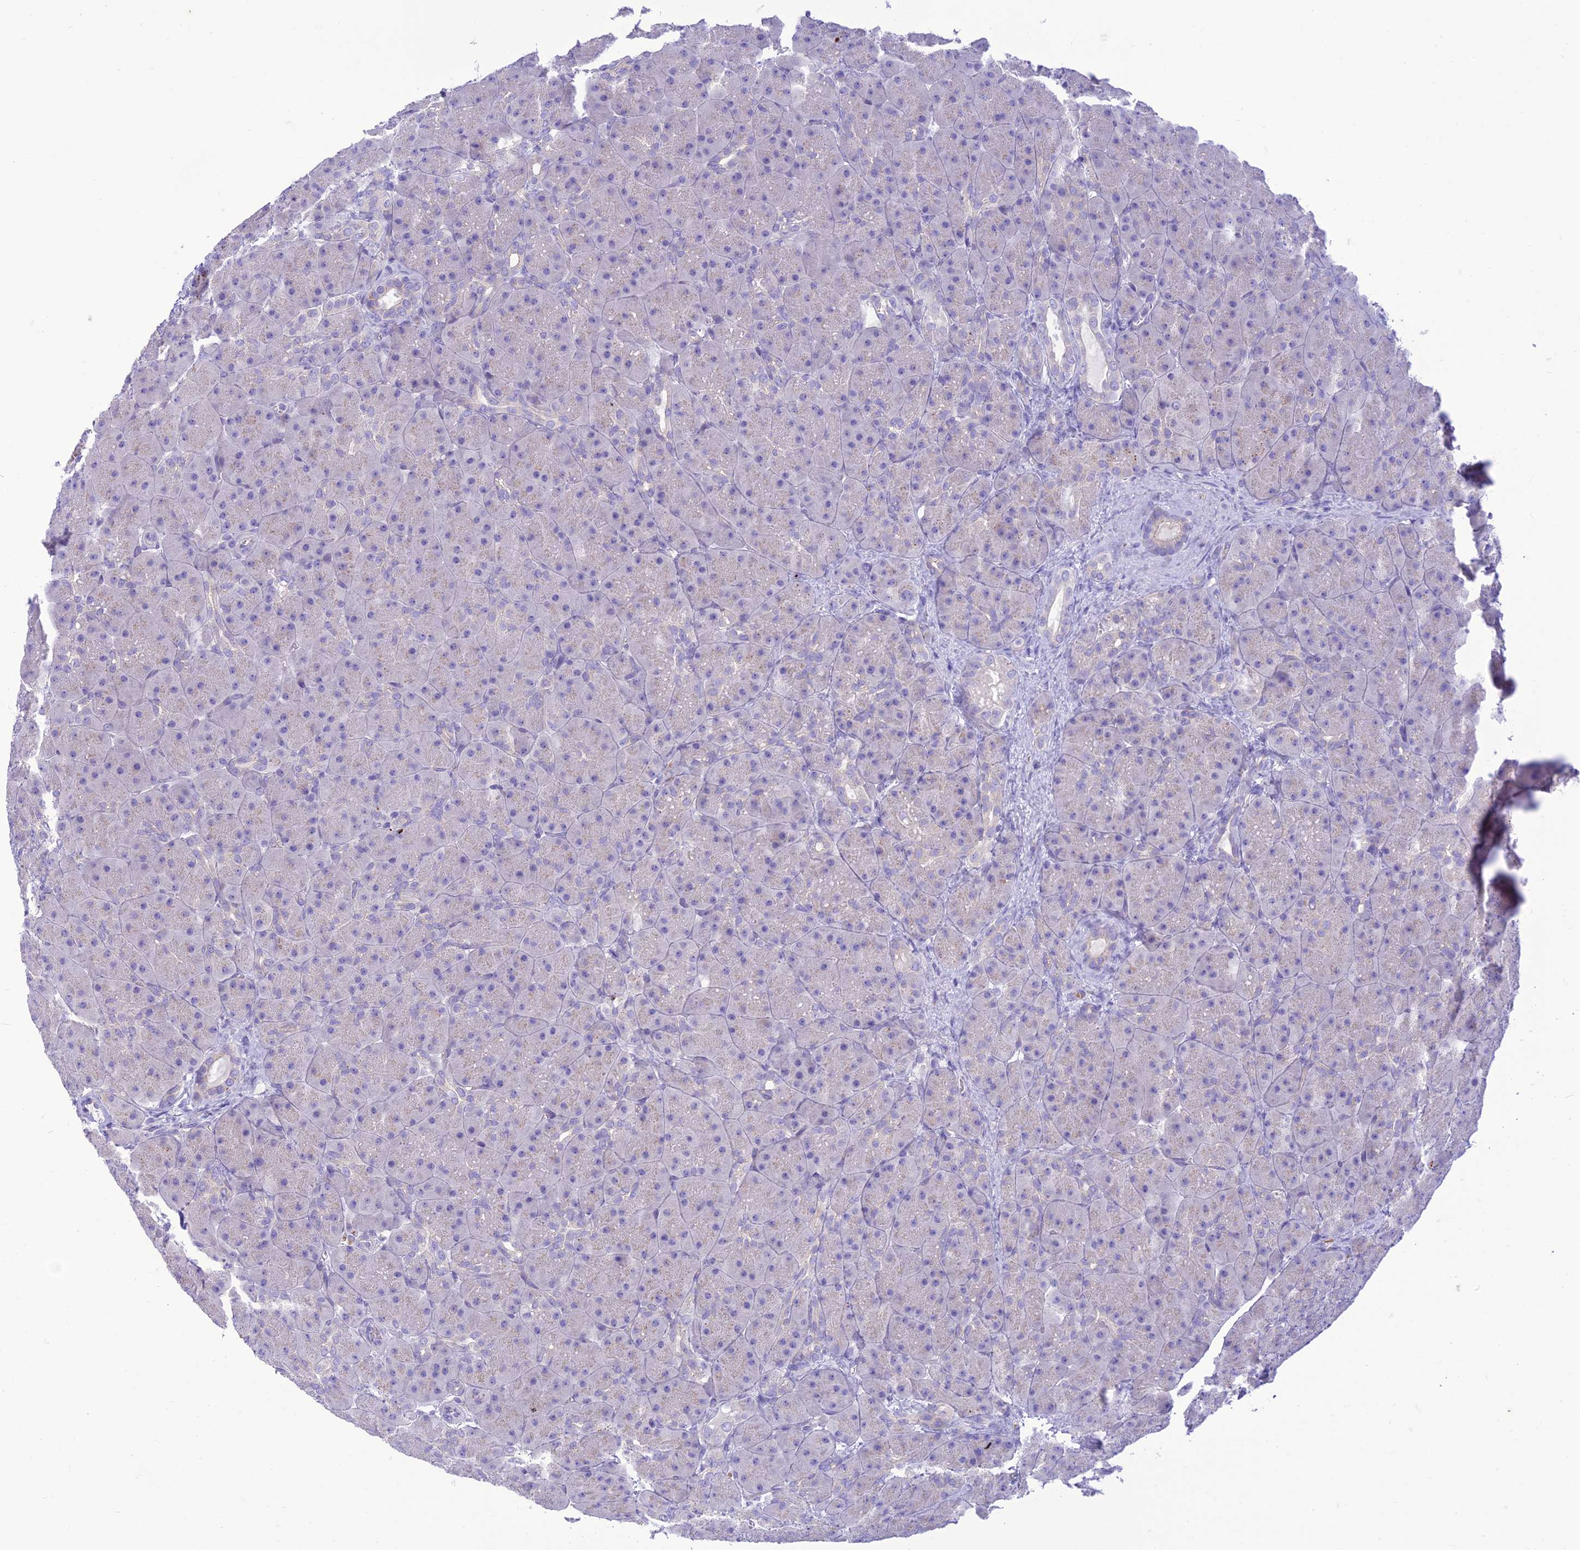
{"staining": {"intensity": "negative", "quantity": "none", "location": "none"}, "tissue": "pancreas", "cell_type": "Exocrine glandular cells", "image_type": "normal", "snomed": [{"axis": "morphology", "description": "Normal tissue, NOS"}, {"axis": "topography", "description": "Pancreas"}], "caption": "Immunohistochemistry image of normal pancreas: pancreas stained with DAB exhibits no significant protein staining in exocrine glandular cells. The staining is performed using DAB (3,3'-diaminobenzidine) brown chromogen with nuclei counter-stained in using hematoxylin.", "gene": "DHDH", "patient": {"sex": "male", "age": 66}}